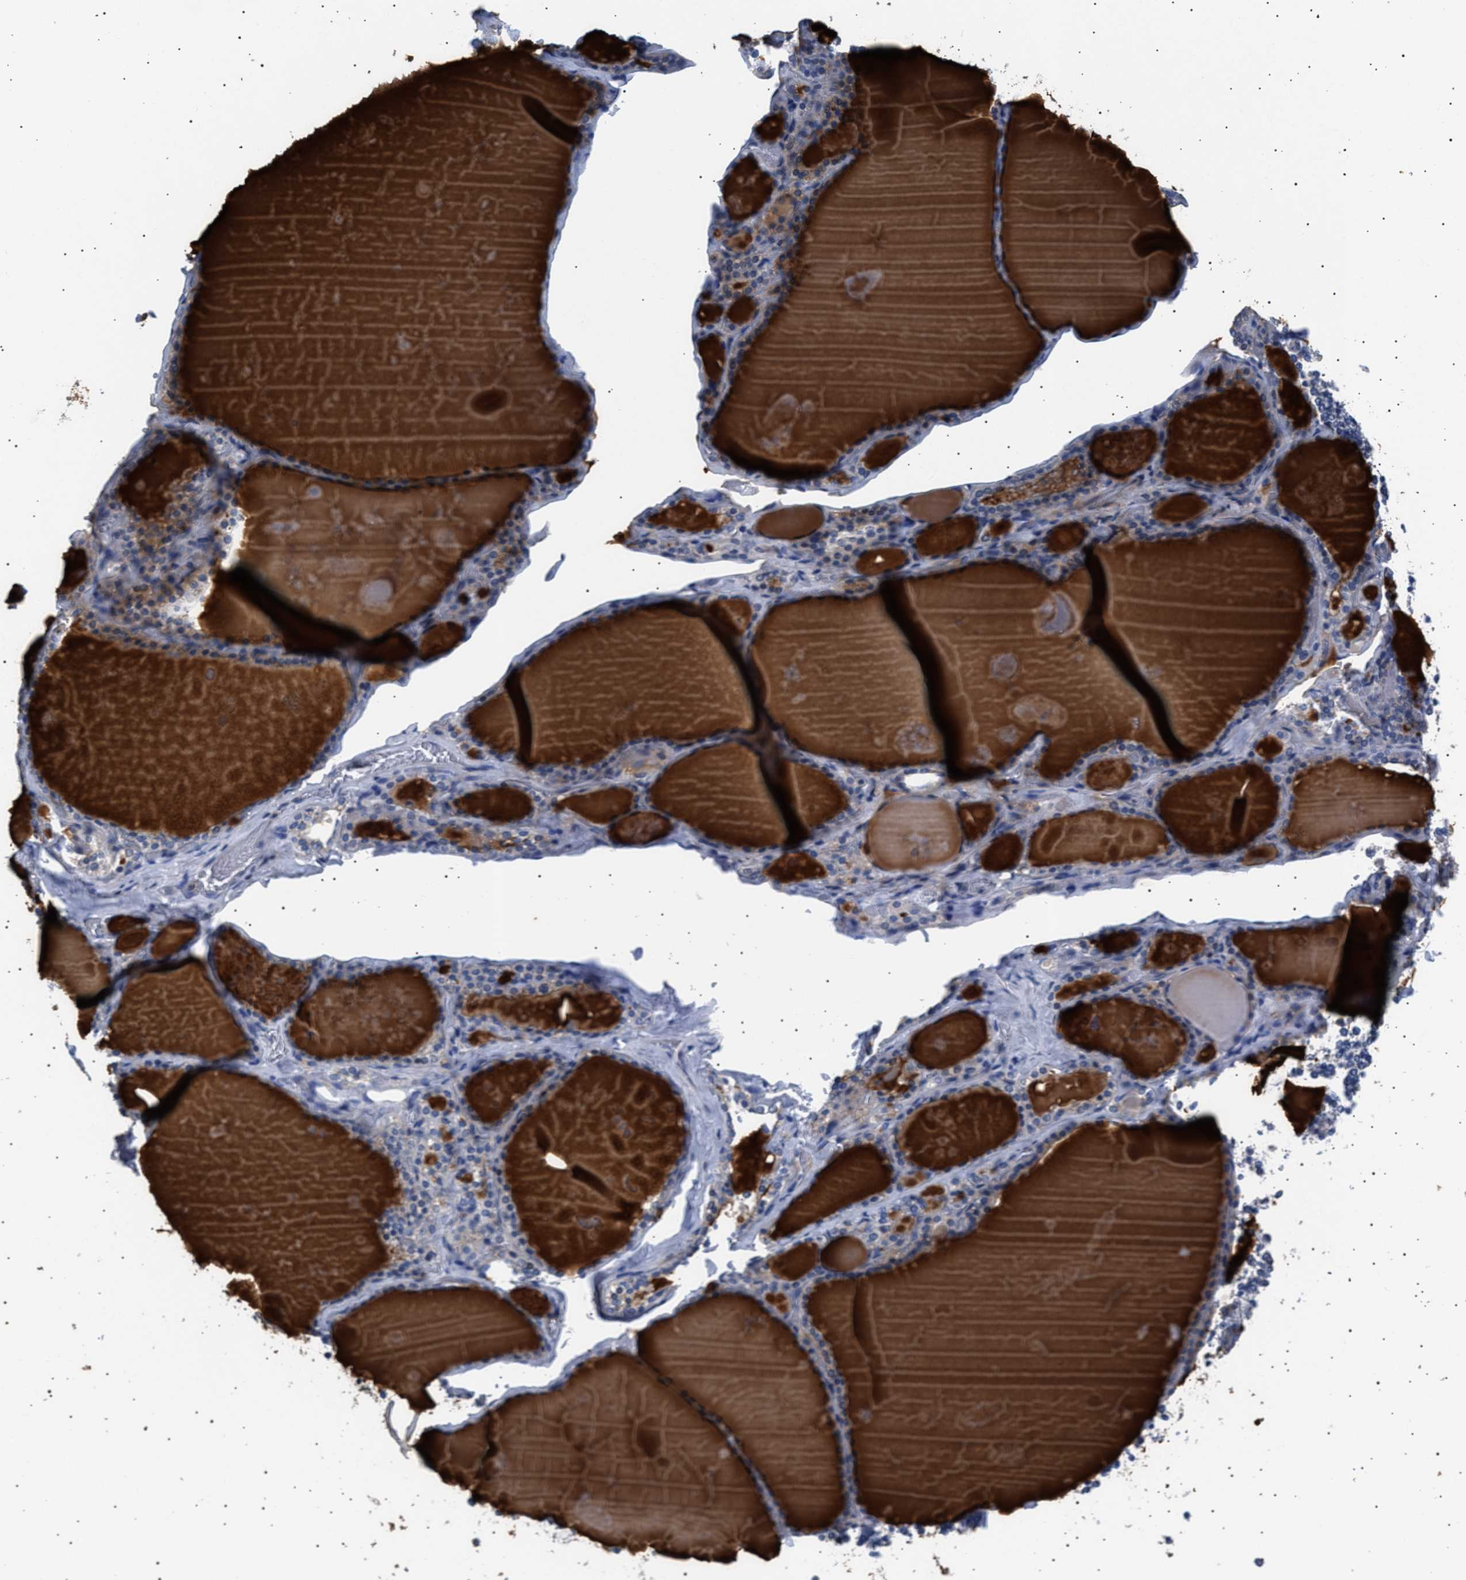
{"staining": {"intensity": "negative", "quantity": "none", "location": "none"}, "tissue": "thyroid gland", "cell_type": "Glandular cells", "image_type": "normal", "snomed": [{"axis": "morphology", "description": "Normal tissue, NOS"}, {"axis": "topography", "description": "Thyroid gland"}], "caption": "Histopathology image shows no protein positivity in glandular cells of normal thyroid gland.", "gene": "HEMGN", "patient": {"sex": "male", "age": 56}}